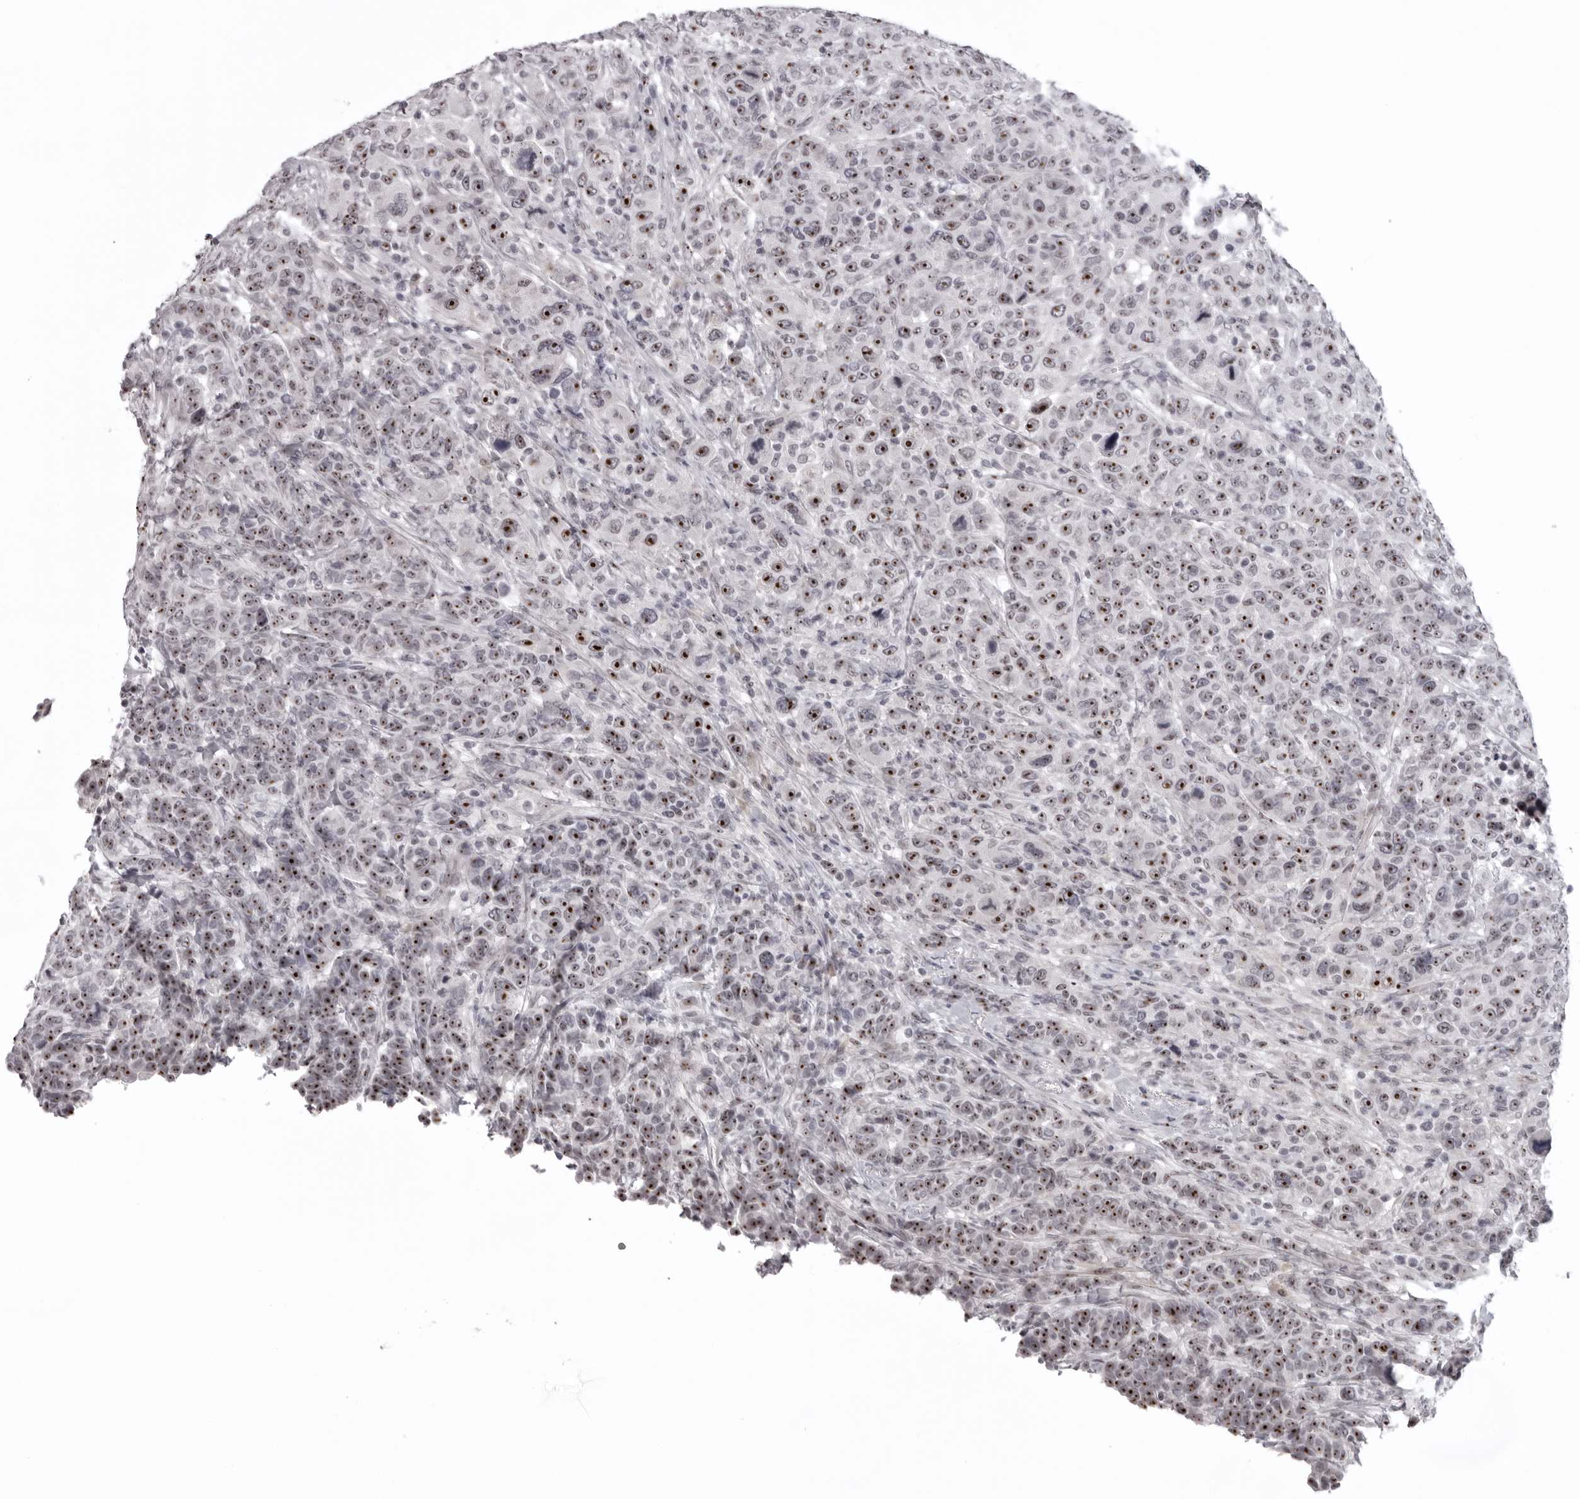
{"staining": {"intensity": "strong", "quantity": ">75%", "location": "nuclear"}, "tissue": "breast cancer", "cell_type": "Tumor cells", "image_type": "cancer", "snomed": [{"axis": "morphology", "description": "Duct carcinoma"}, {"axis": "topography", "description": "Breast"}], "caption": "Immunohistochemistry of human infiltrating ductal carcinoma (breast) reveals high levels of strong nuclear positivity in approximately >75% of tumor cells.", "gene": "HELZ", "patient": {"sex": "female", "age": 37}}